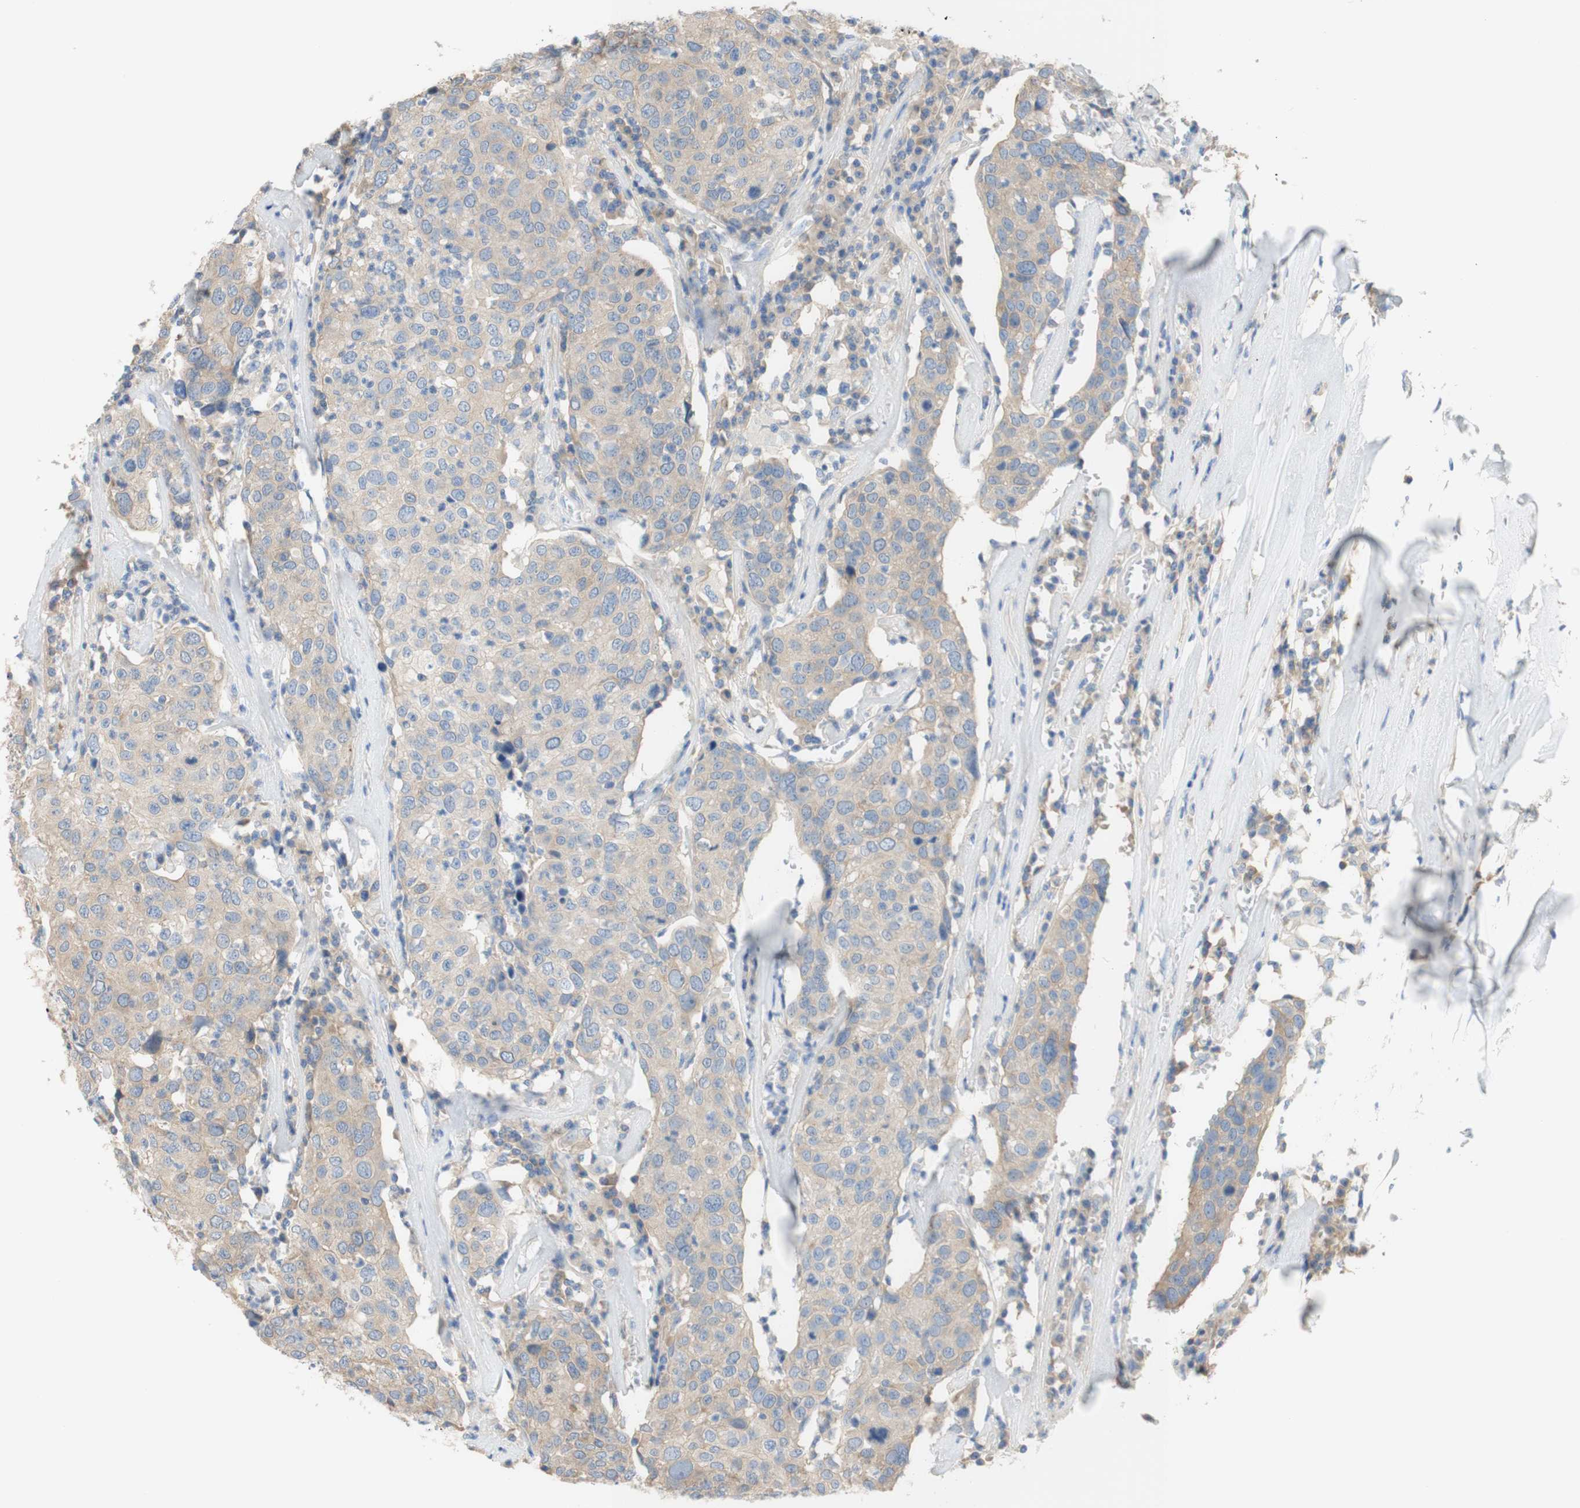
{"staining": {"intensity": "weak", "quantity": ">75%", "location": "cytoplasmic/membranous"}, "tissue": "head and neck cancer", "cell_type": "Tumor cells", "image_type": "cancer", "snomed": [{"axis": "morphology", "description": "Adenocarcinoma, NOS"}, {"axis": "topography", "description": "Salivary gland"}, {"axis": "topography", "description": "Head-Neck"}], "caption": "A low amount of weak cytoplasmic/membranous expression is seen in about >75% of tumor cells in head and neck cancer tissue.", "gene": "ATP2B1", "patient": {"sex": "female", "age": 65}}